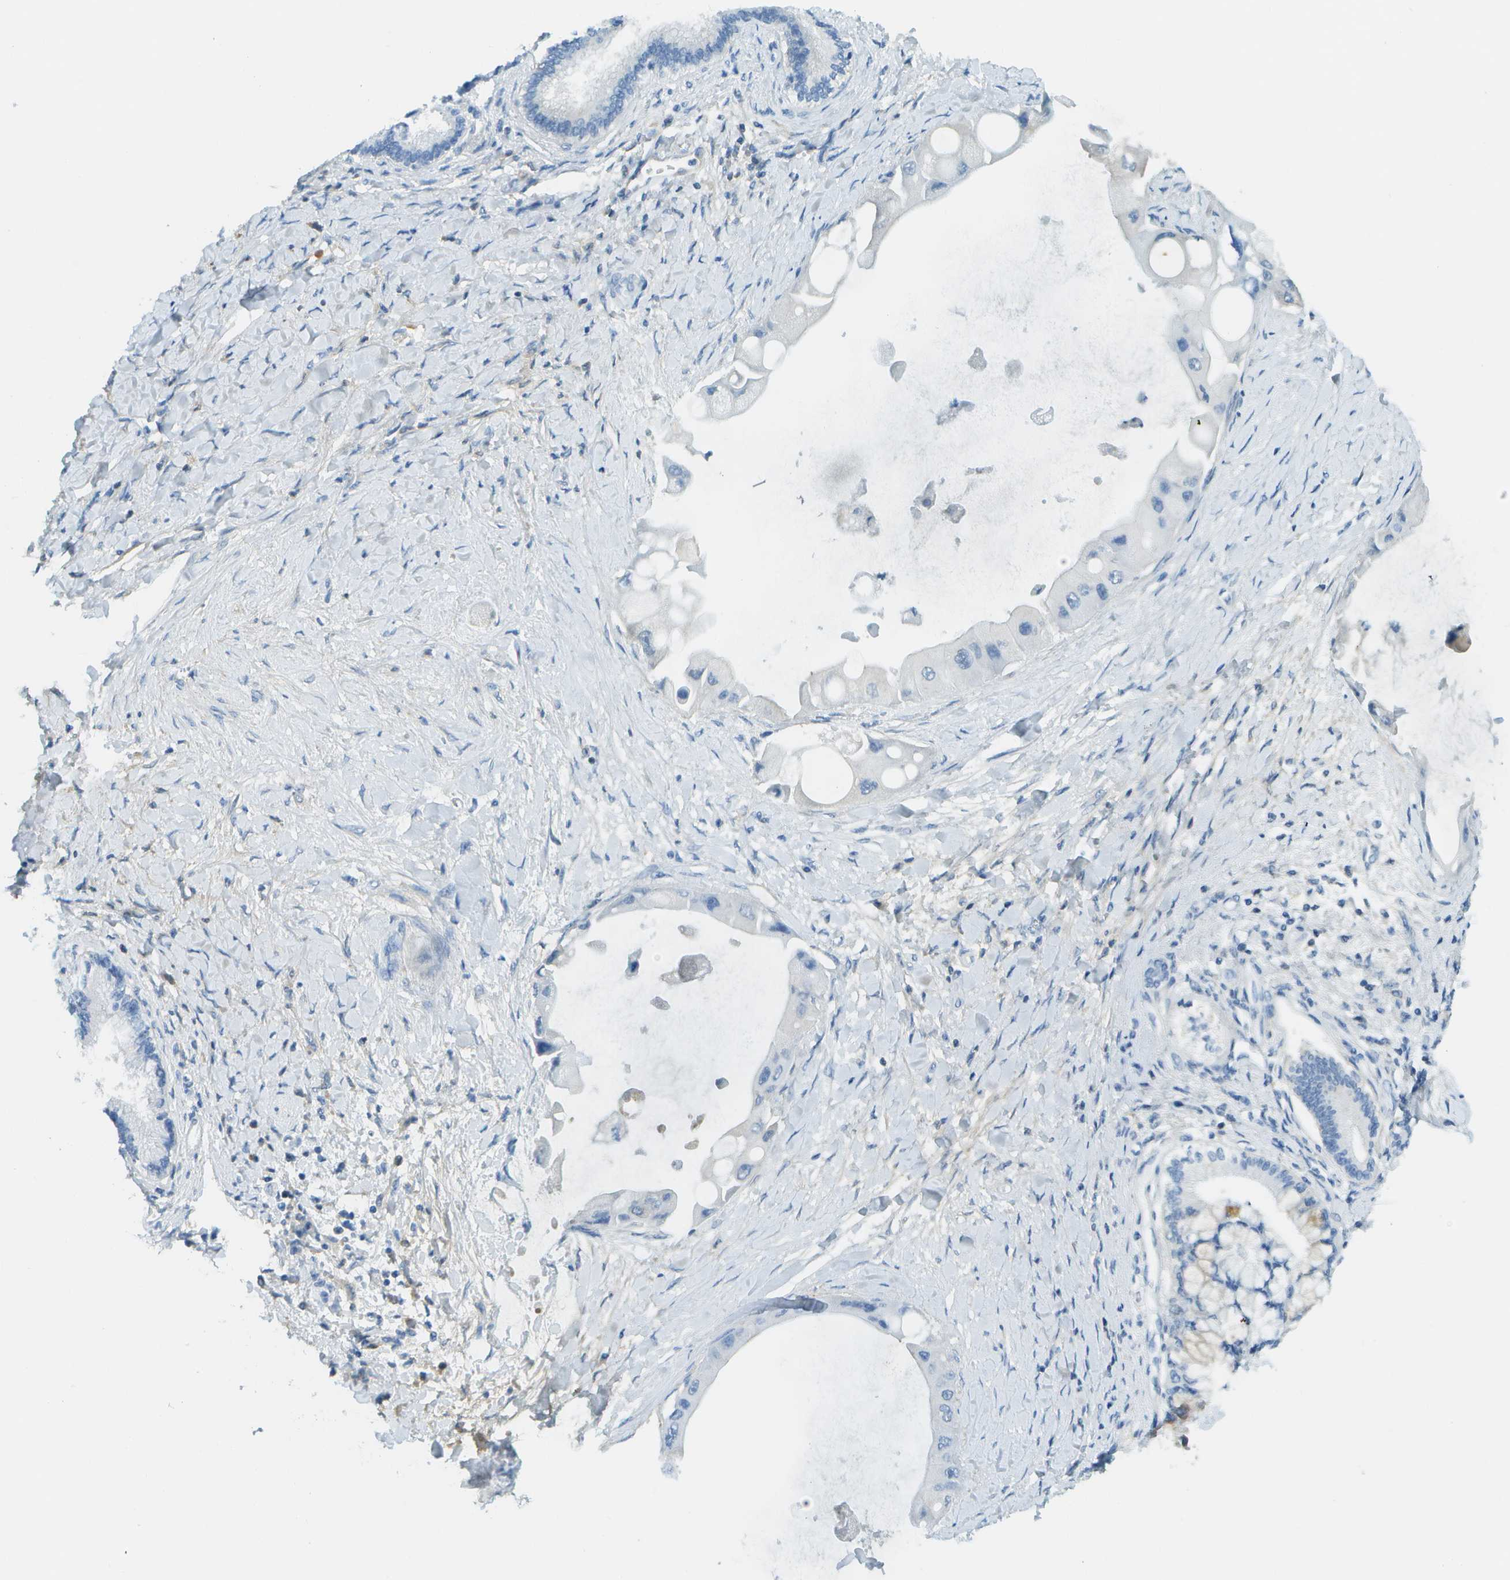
{"staining": {"intensity": "negative", "quantity": "none", "location": "none"}, "tissue": "liver cancer", "cell_type": "Tumor cells", "image_type": "cancer", "snomed": [{"axis": "morphology", "description": "Normal tissue, NOS"}, {"axis": "morphology", "description": "Cholangiocarcinoma"}, {"axis": "topography", "description": "Liver"}, {"axis": "topography", "description": "Peripheral nerve tissue"}], "caption": "IHC photomicrograph of liver cancer stained for a protein (brown), which demonstrates no staining in tumor cells. (DAB immunohistochemistry (IHC), high magnification).", "gene": "C1S", "patient": {"sex": "male", "age": 50}}